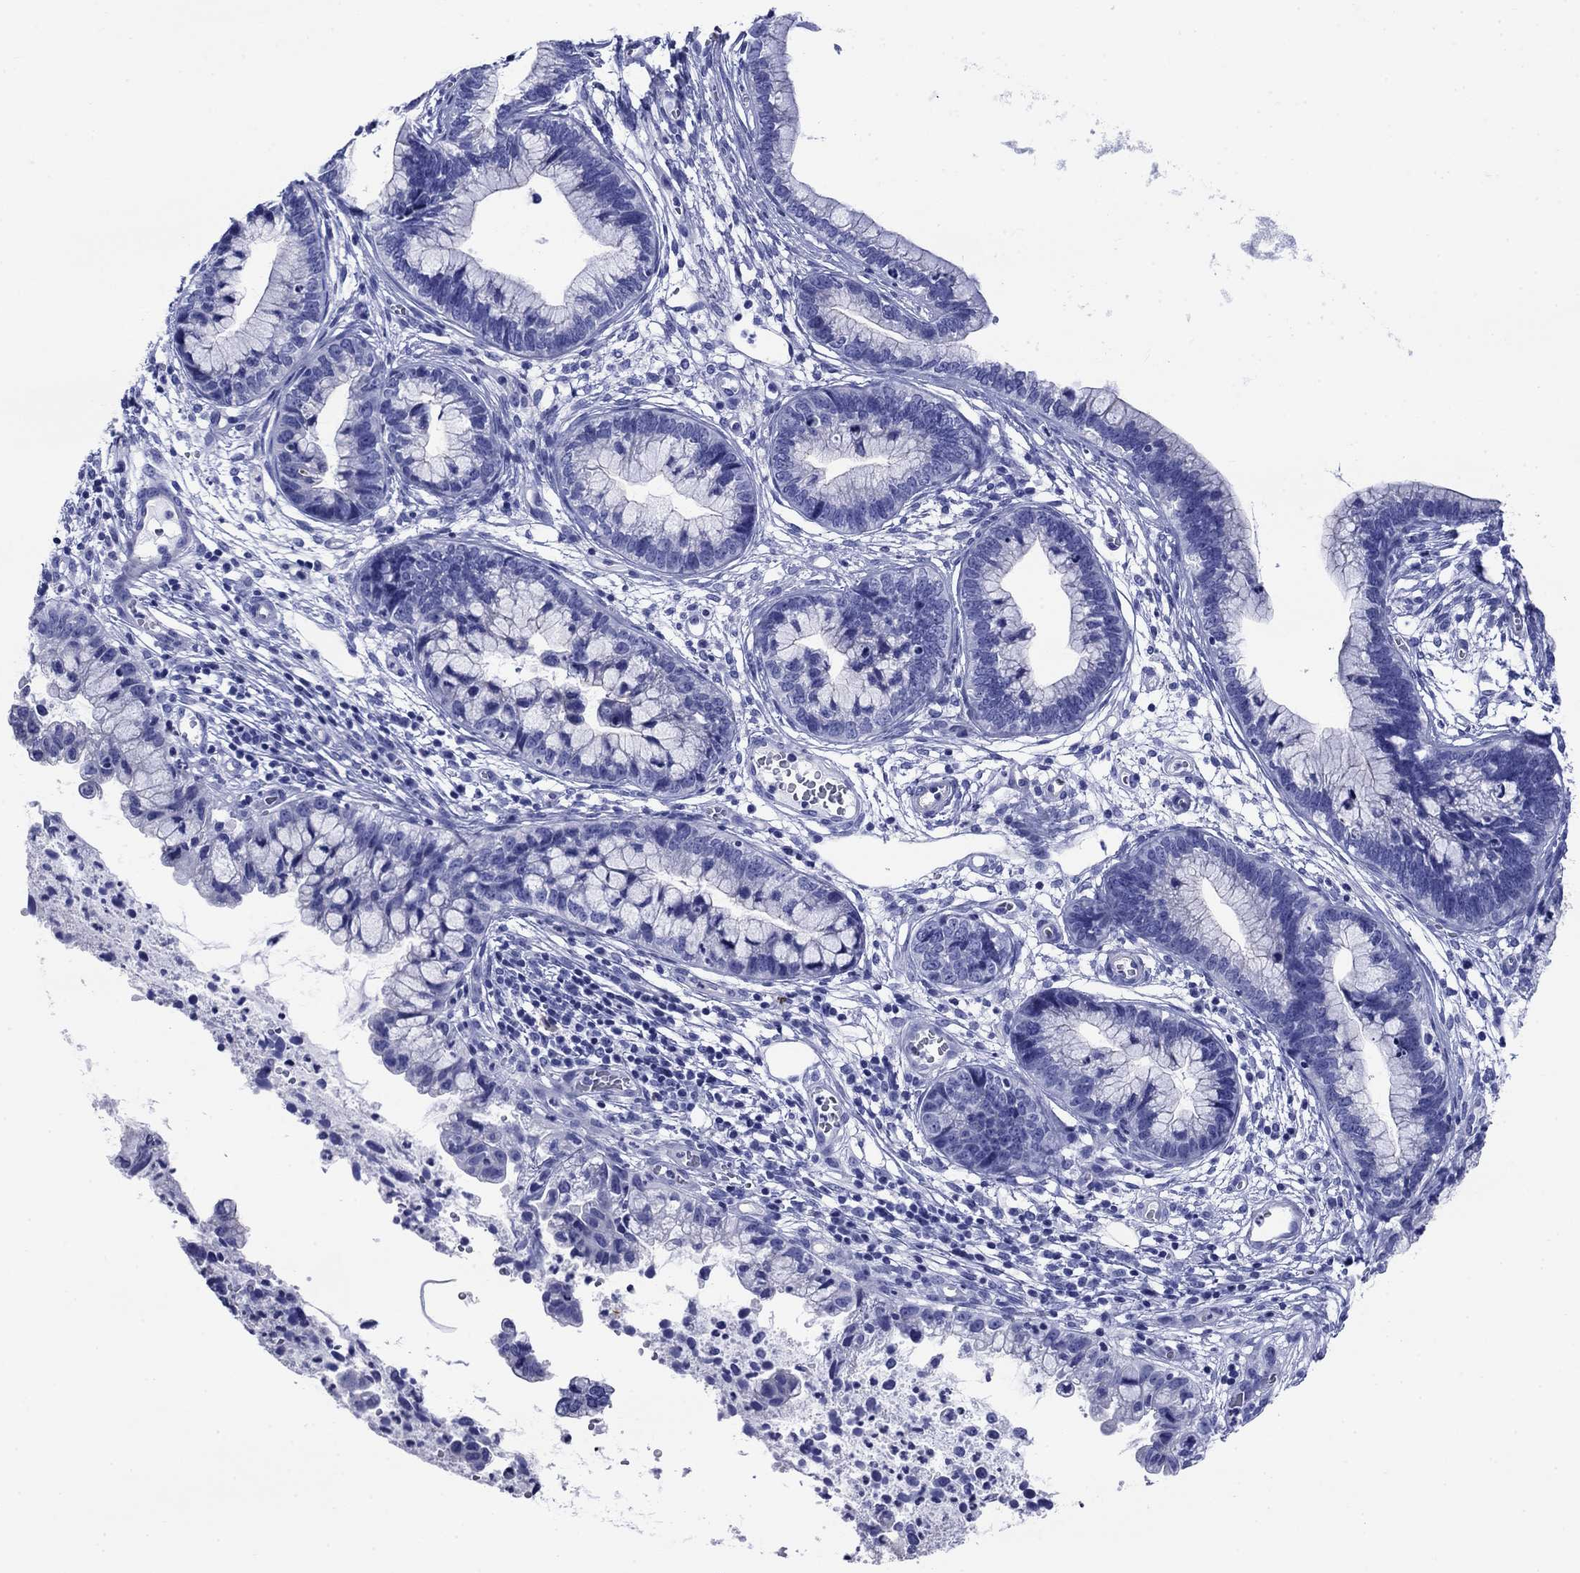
{"staining": {"intensity": "negative", "quantity": "none", "location": "none"}, "tissue": "cervical cancer", "cell_type": "Tumor cells", "image_type": "cancer", "snomed": [{"axis": "morphology", "description": "Adenocarcinoma, NOS"}, {"axis": "topography", "description": "Cervix"}], "caption": "Image shows no significant protein expression in tumor cells of cervical adenocarcinoma.", "gene": "SLC1A2", "patient": {"sex": "female", "age": 44}}